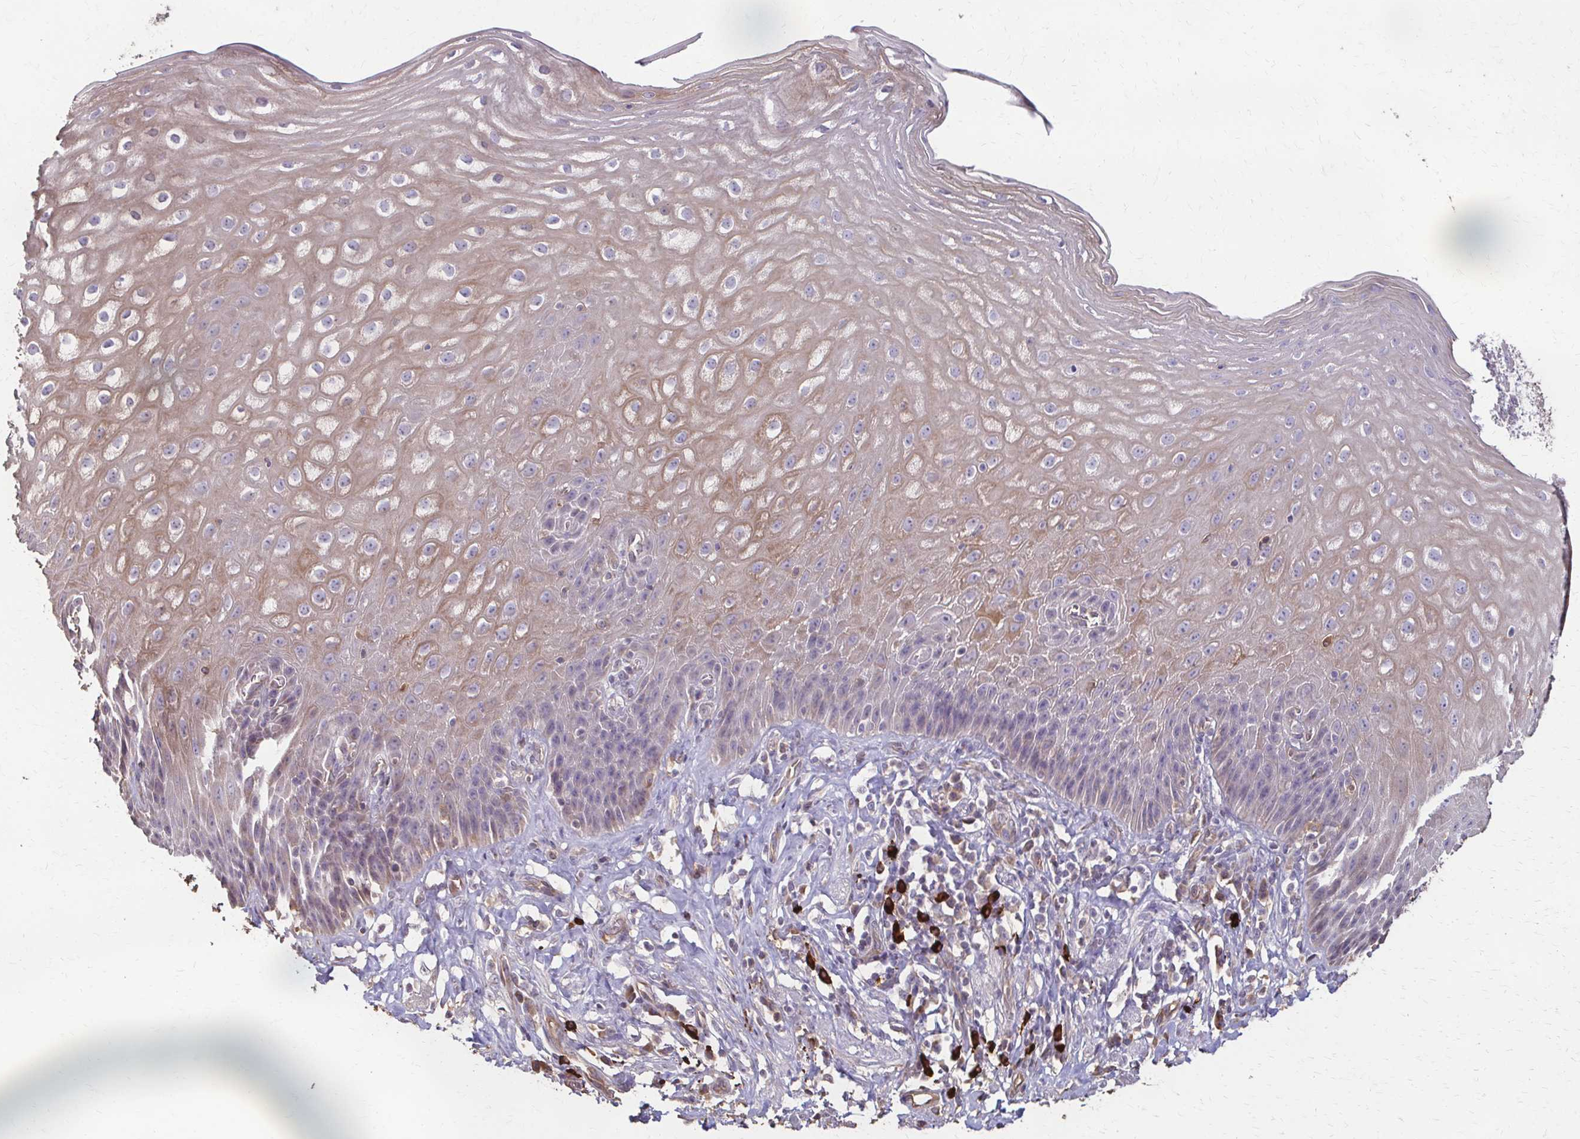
{"staining": {"intensity": "weak", "quantity": "25%-75%", "location": "cytoplasmic/membranous"}, "tissue": "esophagus", "cell_type": "Squamous epithelial cells", "image_type": "normal", "snomed": [{"axis": "morphology", "description": "Normal tissue, NOS"}, {"axis": "topography", "description": "Esophagus"}], "caption": "Immunohistochemical staining of unremarkable human esophagus shows weak cytoplasmic/membranous protein staining in approximately 25%-75% of squamous epithelial cells.", "gene": "IL18BP", "patient": {"sex": "female", "age": 61}}